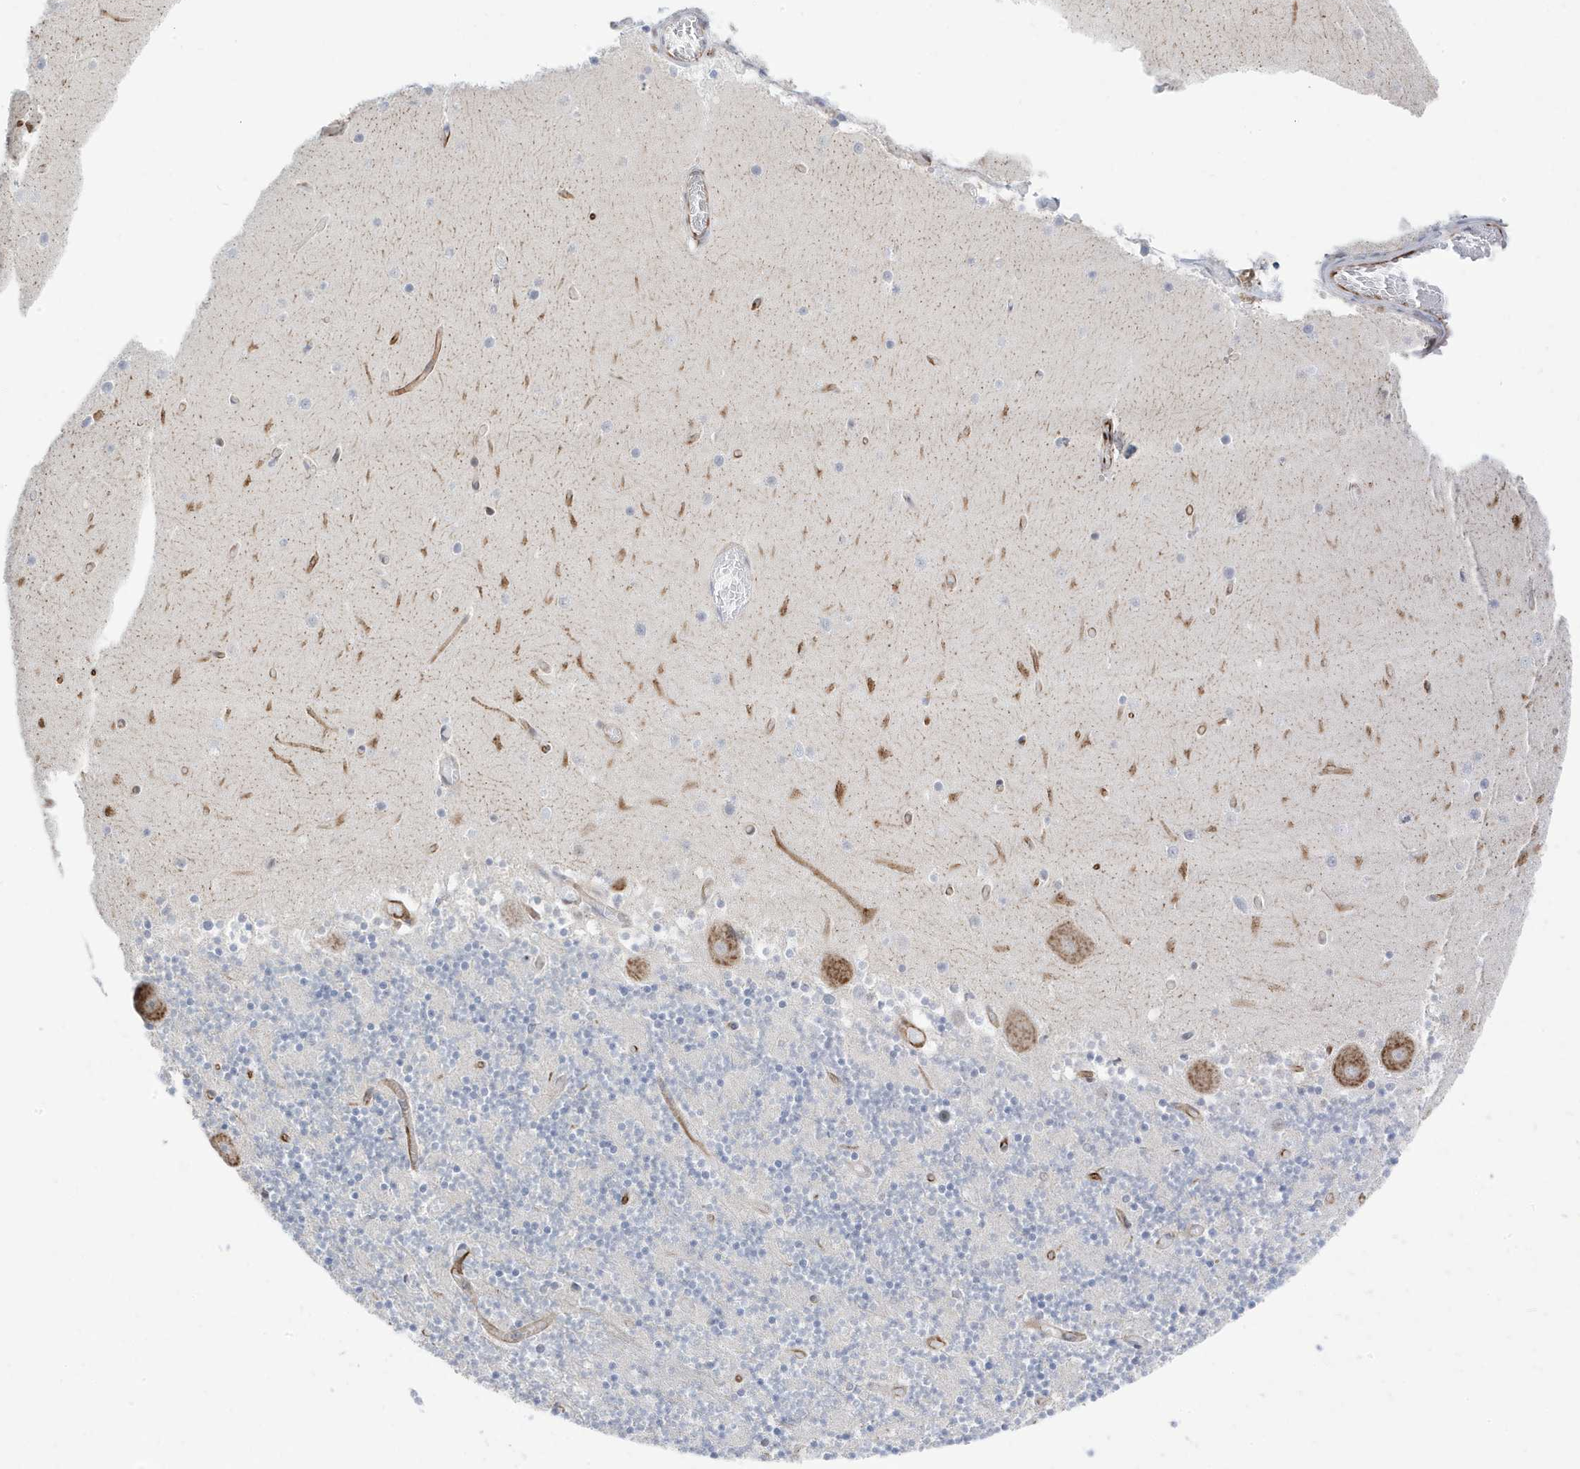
{"staining": {"intensity": "negative", "quantity": "none", "location": "none"}, "tissue": "cerebellum", "cell_type": "Cells in granular layer", "image_type": "normal", "snomed": [{"axis": "morphology", "description": "Normal tissue, NOS"}, {"axis": "topography", "description": "Cerebellum"}], "caption": "A photomicrograph of human cerebellum is negative for staining in cells in granular layer. Brightfield microscopy of IHC stained with DAB (brown) and hematoxylin (blue), captured at high magnification.", "gene": "ADAMTSL3", "patient": {"sex": "female", "age": 28}}